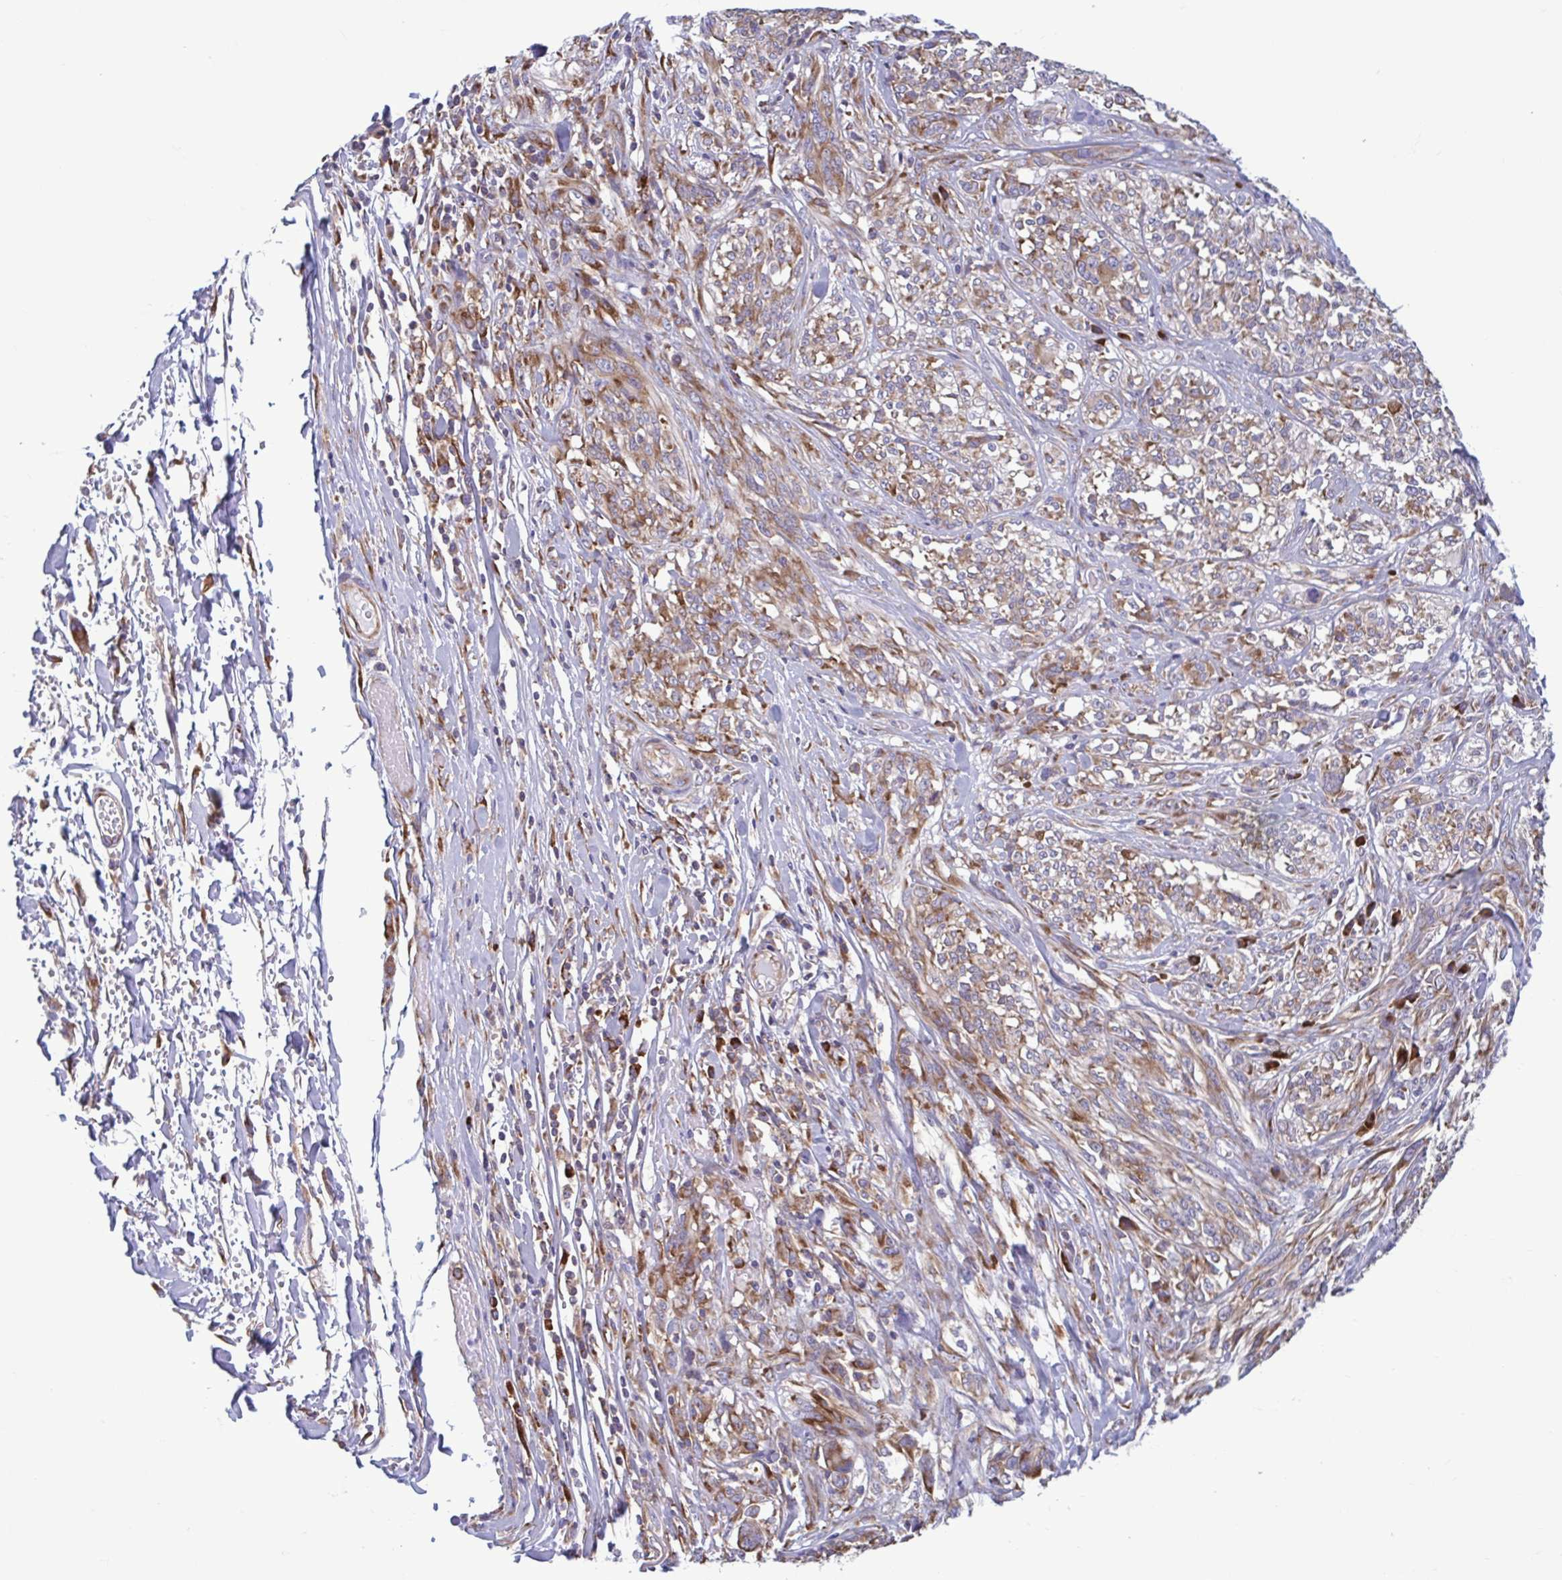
{"staining": {"intensity": "moderate", "quantity": ">75%", "location": "cytoplasmic/membranous"}, "tissue": "melanoma", "cell_type": "Tumor cells", "image_type": "cancer", "snomed": [{"axis": "morphology", "description": "Malignant melanoma, NOS"}, {"axis": "topography", "description": "Skin"}], "caption": "Human malignant melanoma stained with a brown dye displays moderate cytoplasmic/membranous positive expression in approximately >75% of tumor cells.", "gene": "RPS16", "patient": {"sex": "female", "age": 91}}